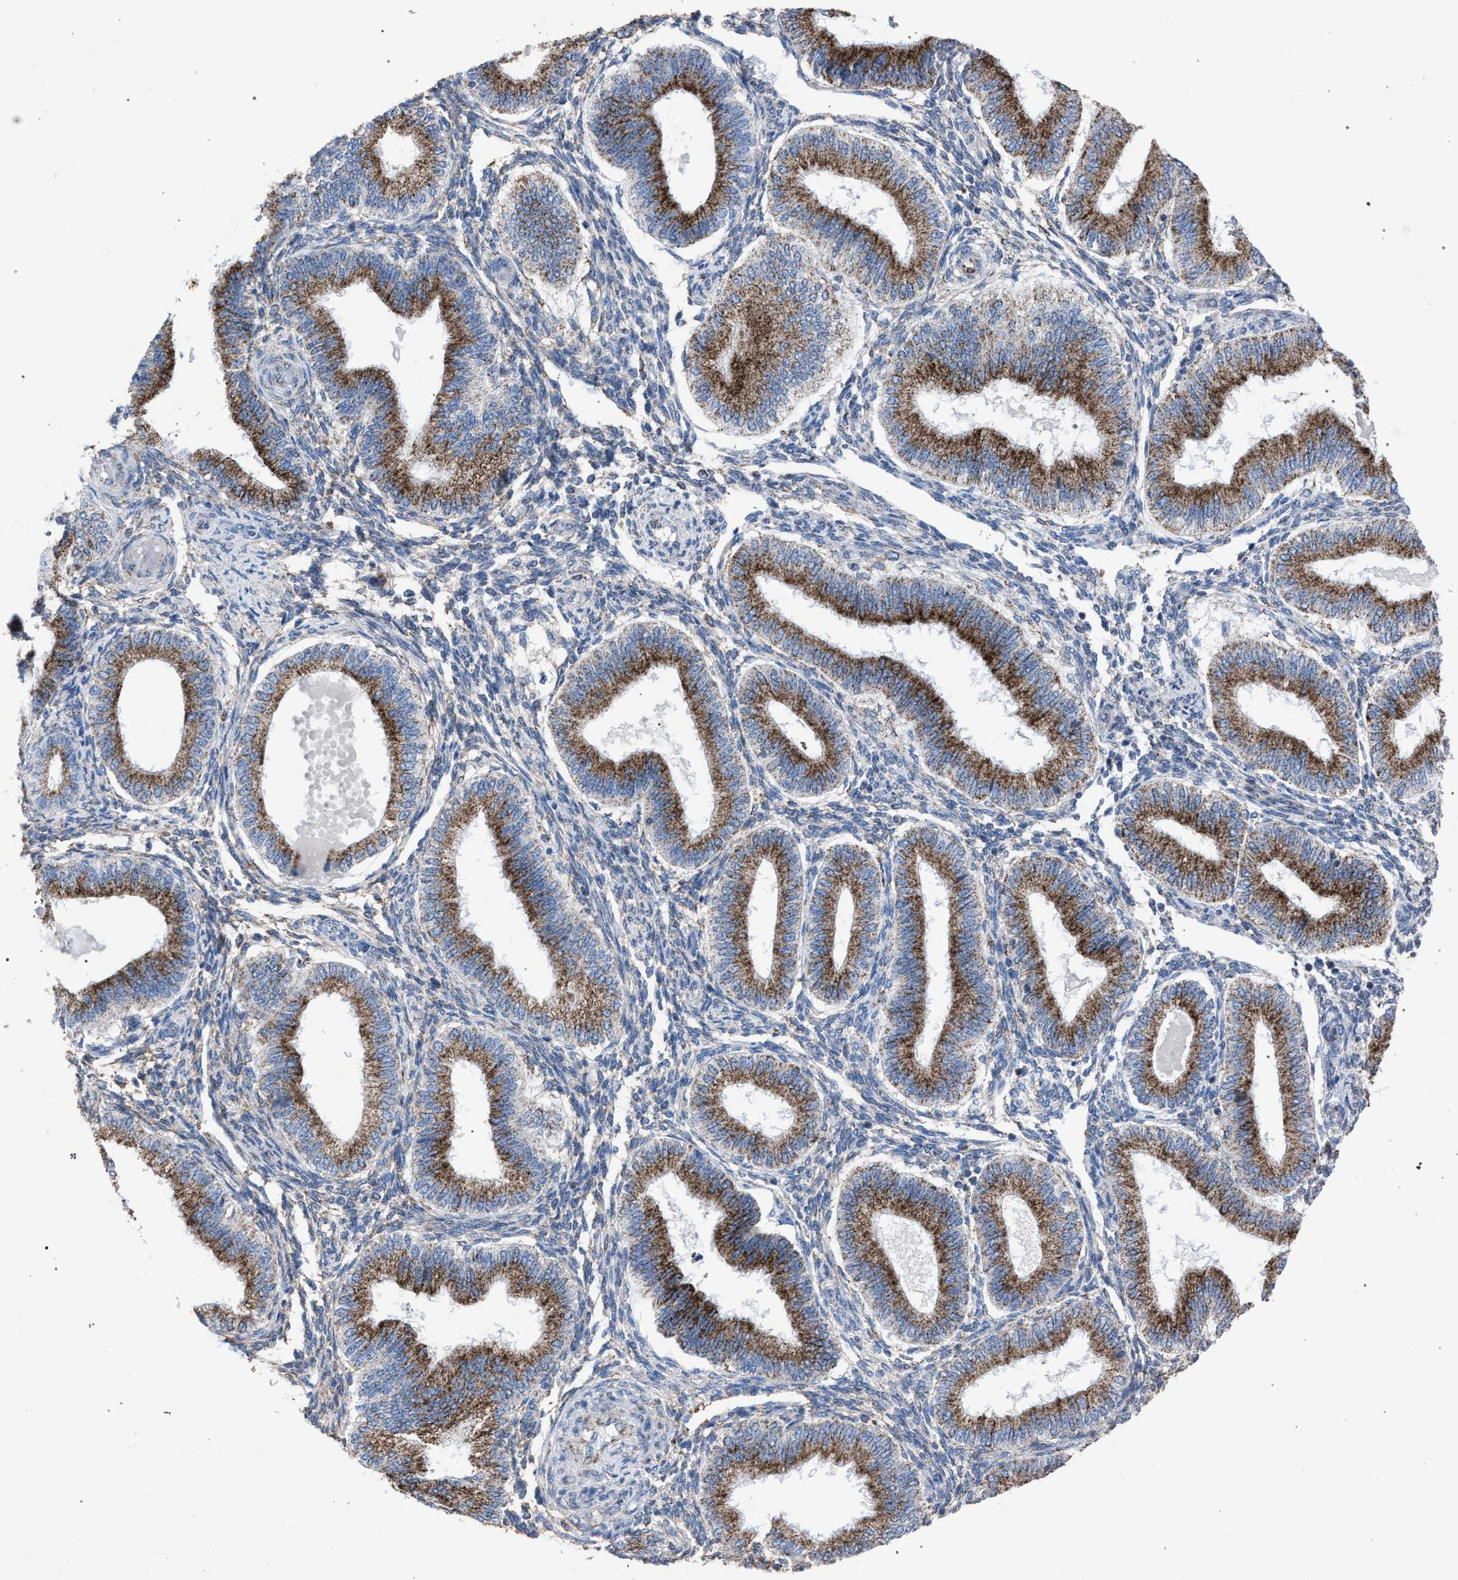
{"staining": {"intensity": "weak", "quantity": "<25%", "location": "cytoplasmic/membranous"}, "tissue": "endometrium", "cell_type": "Cells in endometrial stroma", "image_type": "normal", "snomed": [{"axis": "morphology", "description": "Normal tissue, NOS"}, {"axis": "topography", "description": "Endometrium"}], "caption": "Endometrium stained for a protein using IHC exhibits no staining cells in endometrial stroma.", "gene": "HSD17B4", "patient": {"sex": "female", "age": 39}}